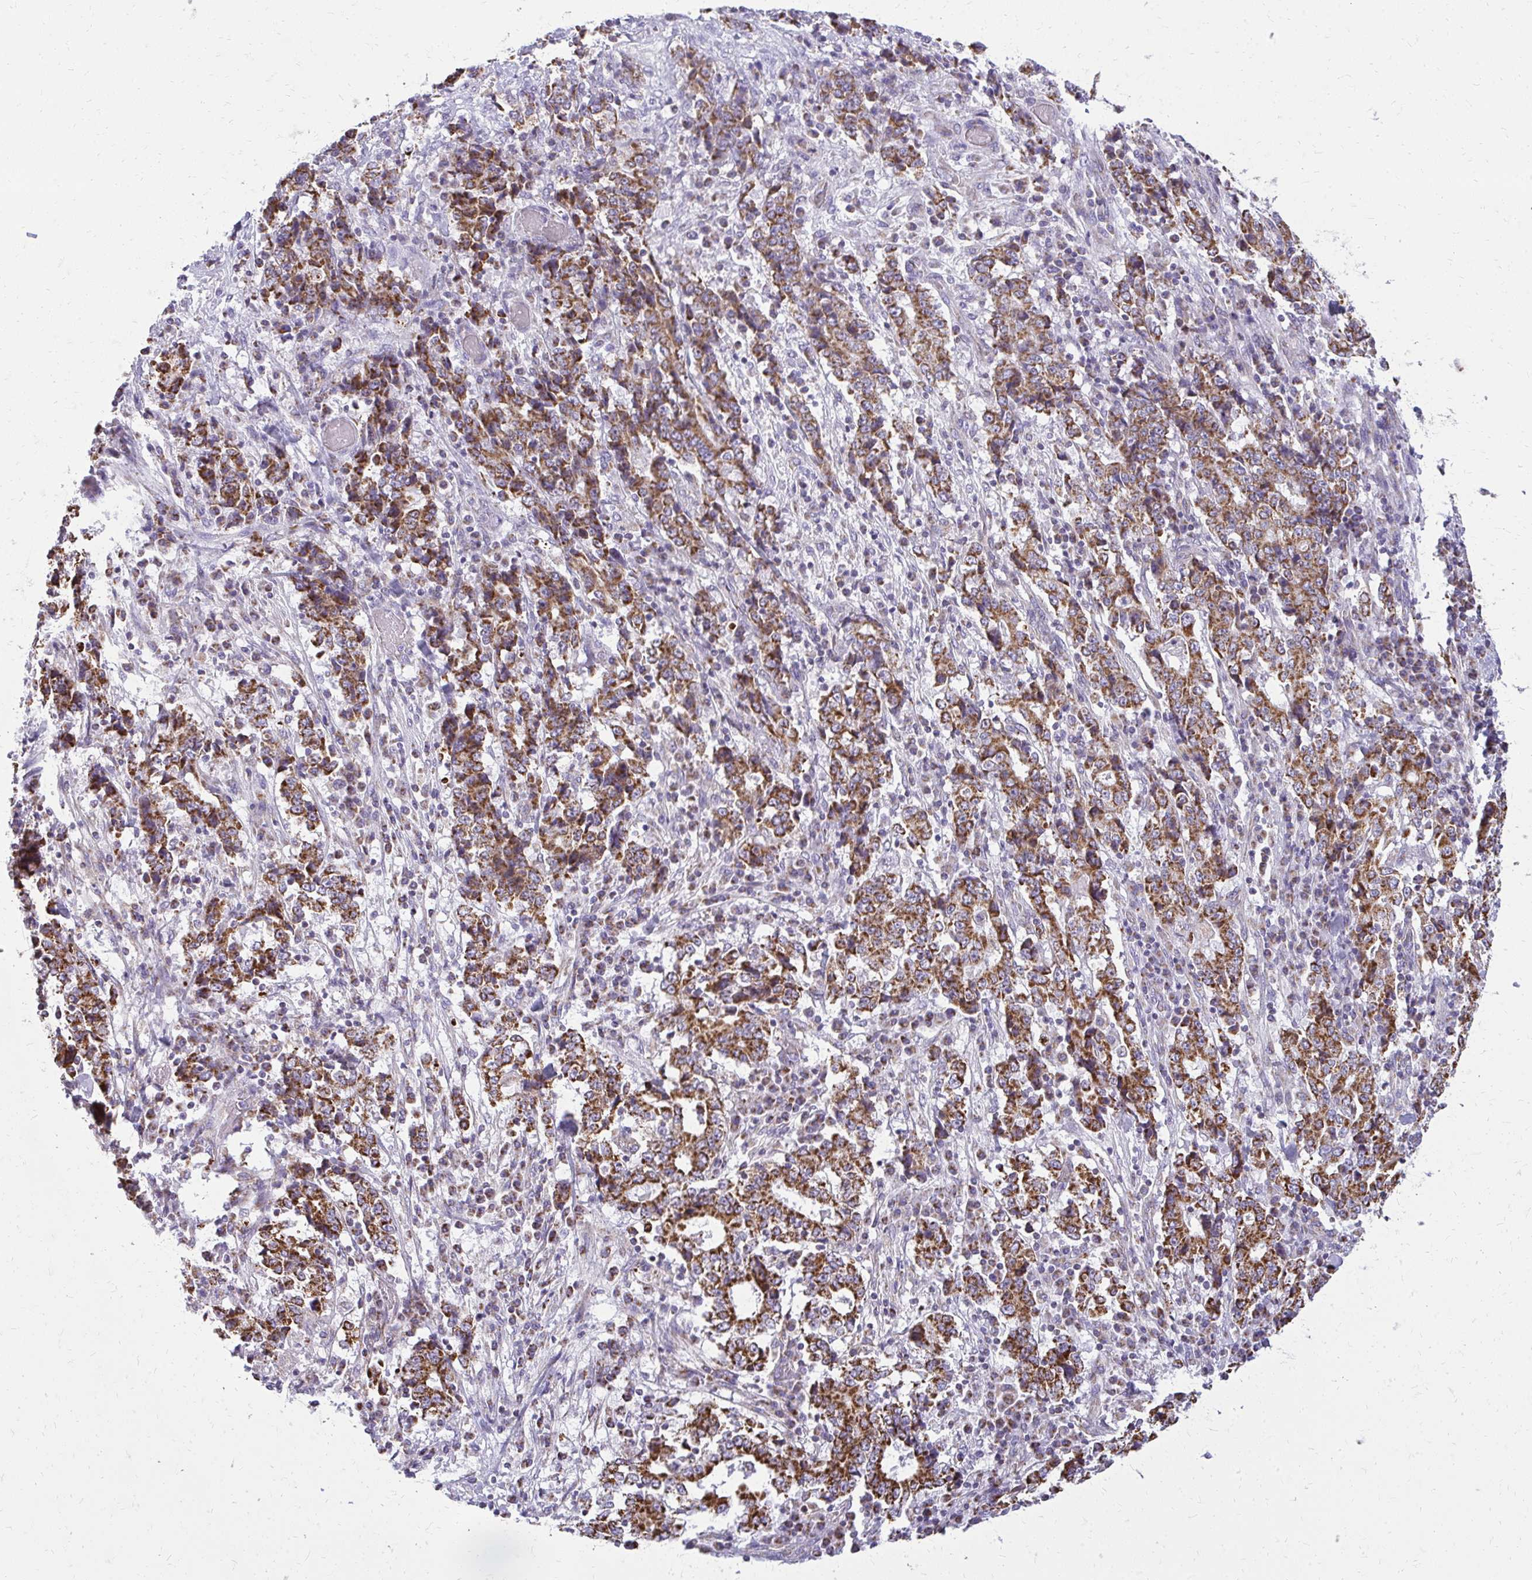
{"staining": {"intensity": "strong", "quantity": ">75%", "location": "cytoplasmic/membranous"}, "tissue": "stomach cancer", "cell_type": "Tumor cells", "image_type": "cancer", "snomed": [{"axis": "morphology", "description": "Normal tissue, NOS"}, {"axis": "morphology", "description": "Adenocarcinoma, NOS"}, {"axis": "topography", "description": "Stomach, upper"}, {"axis": "topography", "description": "Stomach"}], "caption": "Stomach cancer (adenocarcinoma) tissue exhibits strong cytoplasmic/membranous staining in approximately >75% of tumor cells, visualized by immunohistochemistry. (brown staining indicates protein expression, while blue staining denotes nuclei).", "gene": "IFIT1", "patient": {"sex": "male", "age": 59}}